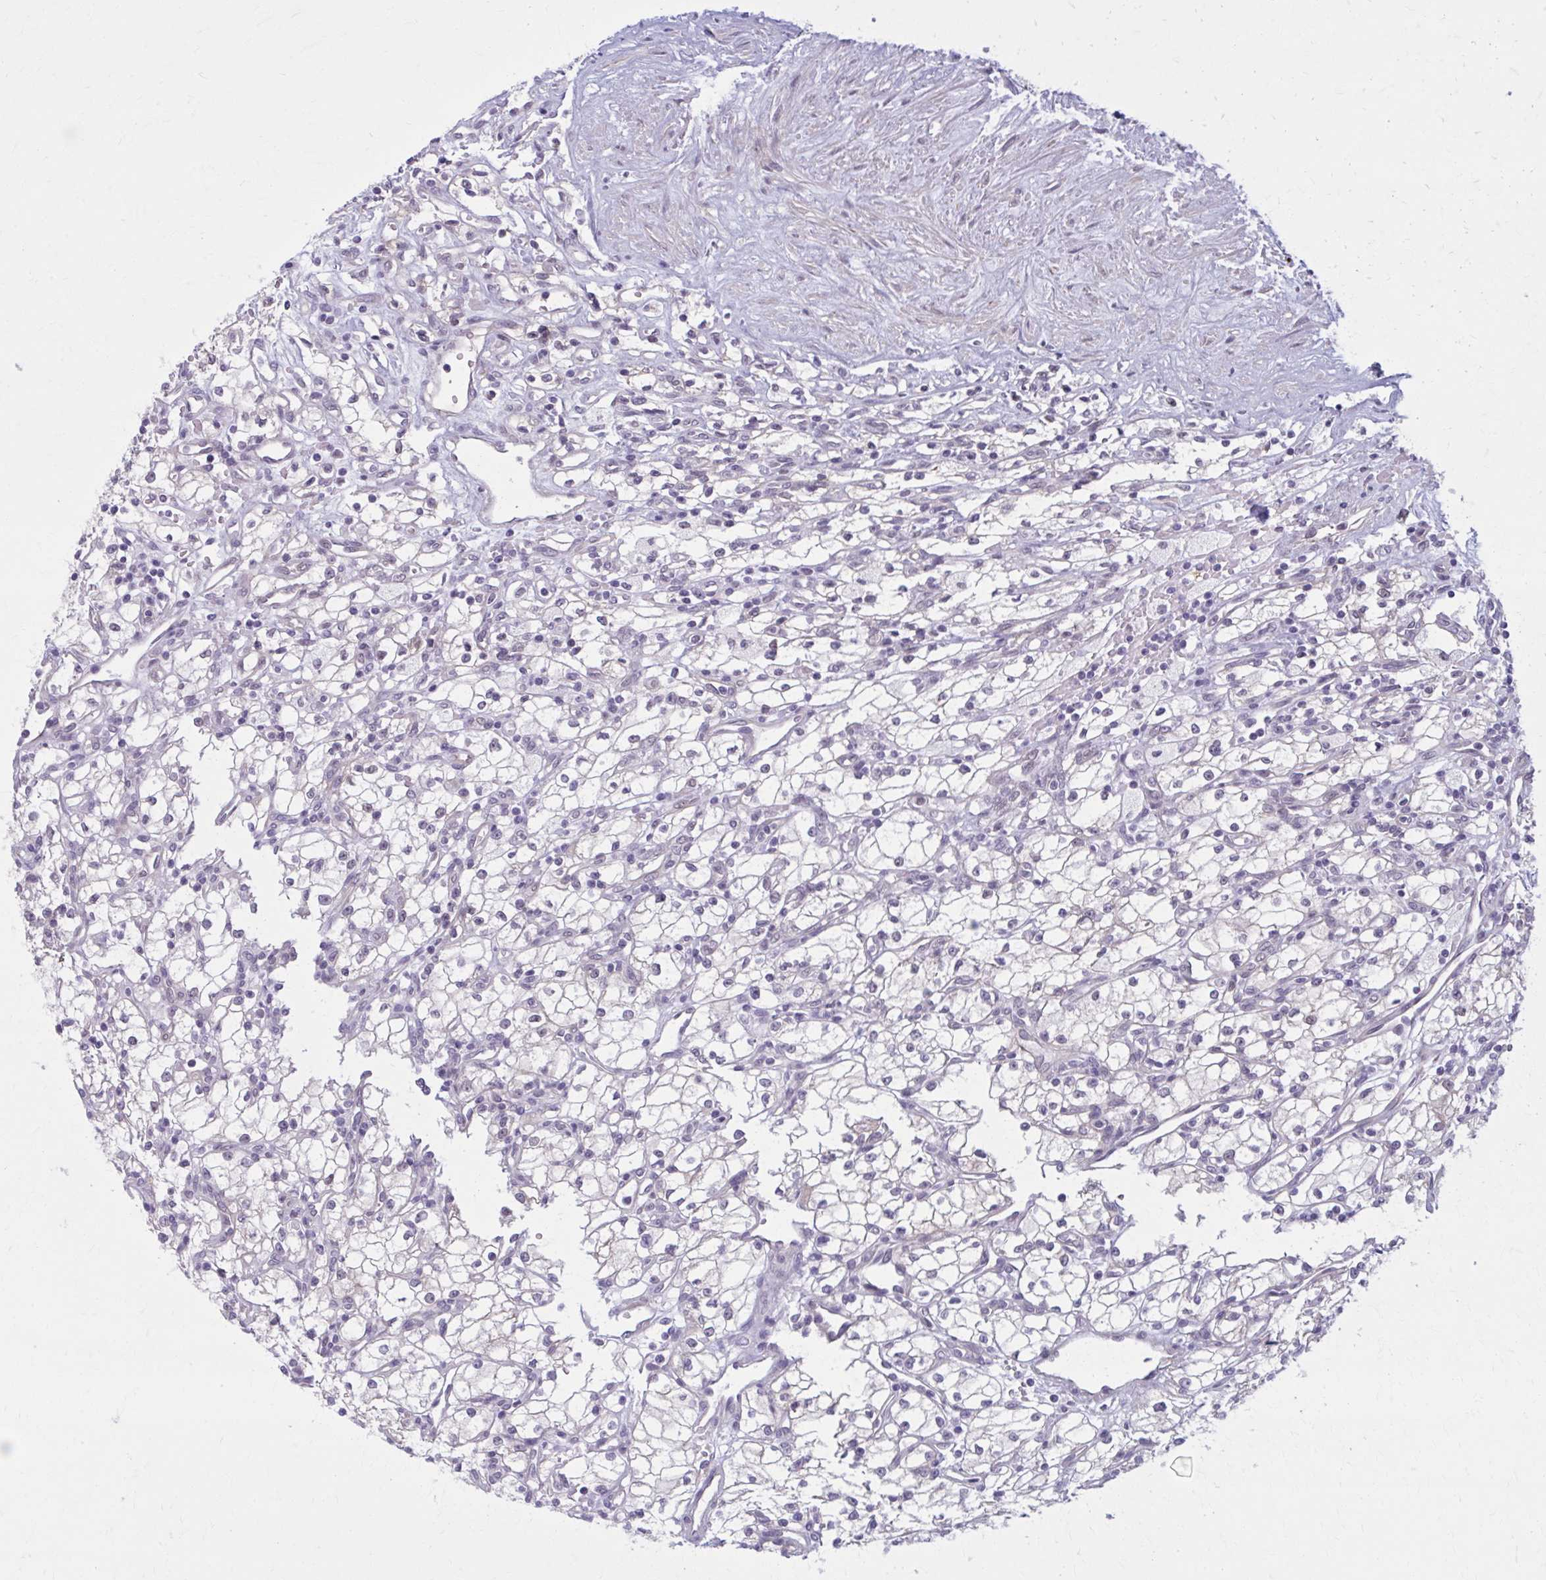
{"staining": {"intensity": "negative", "quantity": "none", "location": "none"}, "tissue": "renal cancer", "cell_type": "Tumor cells", "image_type": "cancer", "snomed": [{"axis": "morphology", "description": "Adenocarcinoma, NOS"}, {"axis": "topography", "description": "Kidney"}], "caption": "Micrograph shows no significant protein staining in tumor cells of renal cancer (adenocarcinoma).", "gene": "NUMBL", "patient": {"sex": "male", "age": 59}}